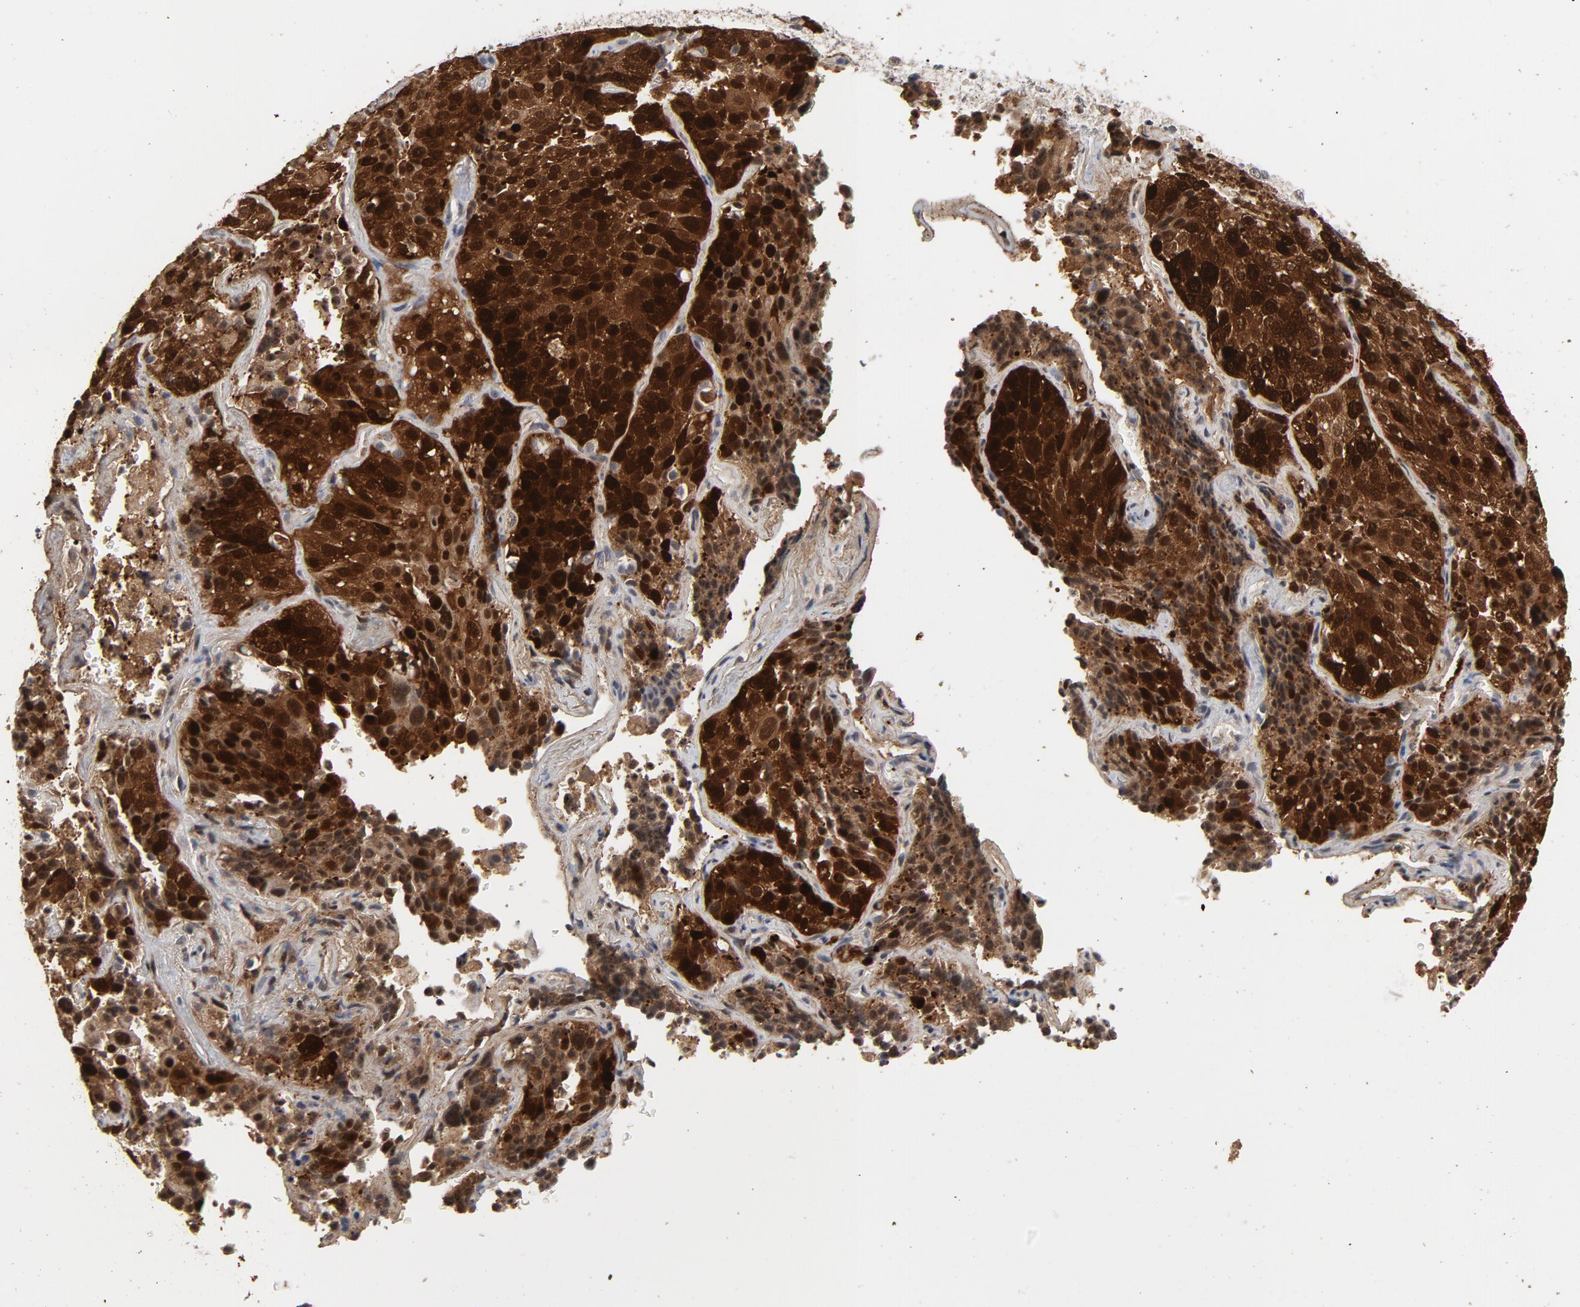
{"staining": {"intensity": "moderate", "quantity": ">75%", "location": "cytoplasmic/membranous,nuclear"}, "tissue": "lung cancer", "cell_type": "Tumor cells", "image_type": "cancer", "snomed": [{"axis": "morphology", "description": "Squamous cell carcinoma, NOS"}, {"axis": "topography", "description": "Lung"}], "caption": "A medium amount of moderate cytoplasmic/membranous and nuclear expression is present in approximately >75% of tumor cells in lung cancer (squamous cell carcinoma) tissue.", "gene": "RTL5", "patient": {"sex": "male", "age": 54}}